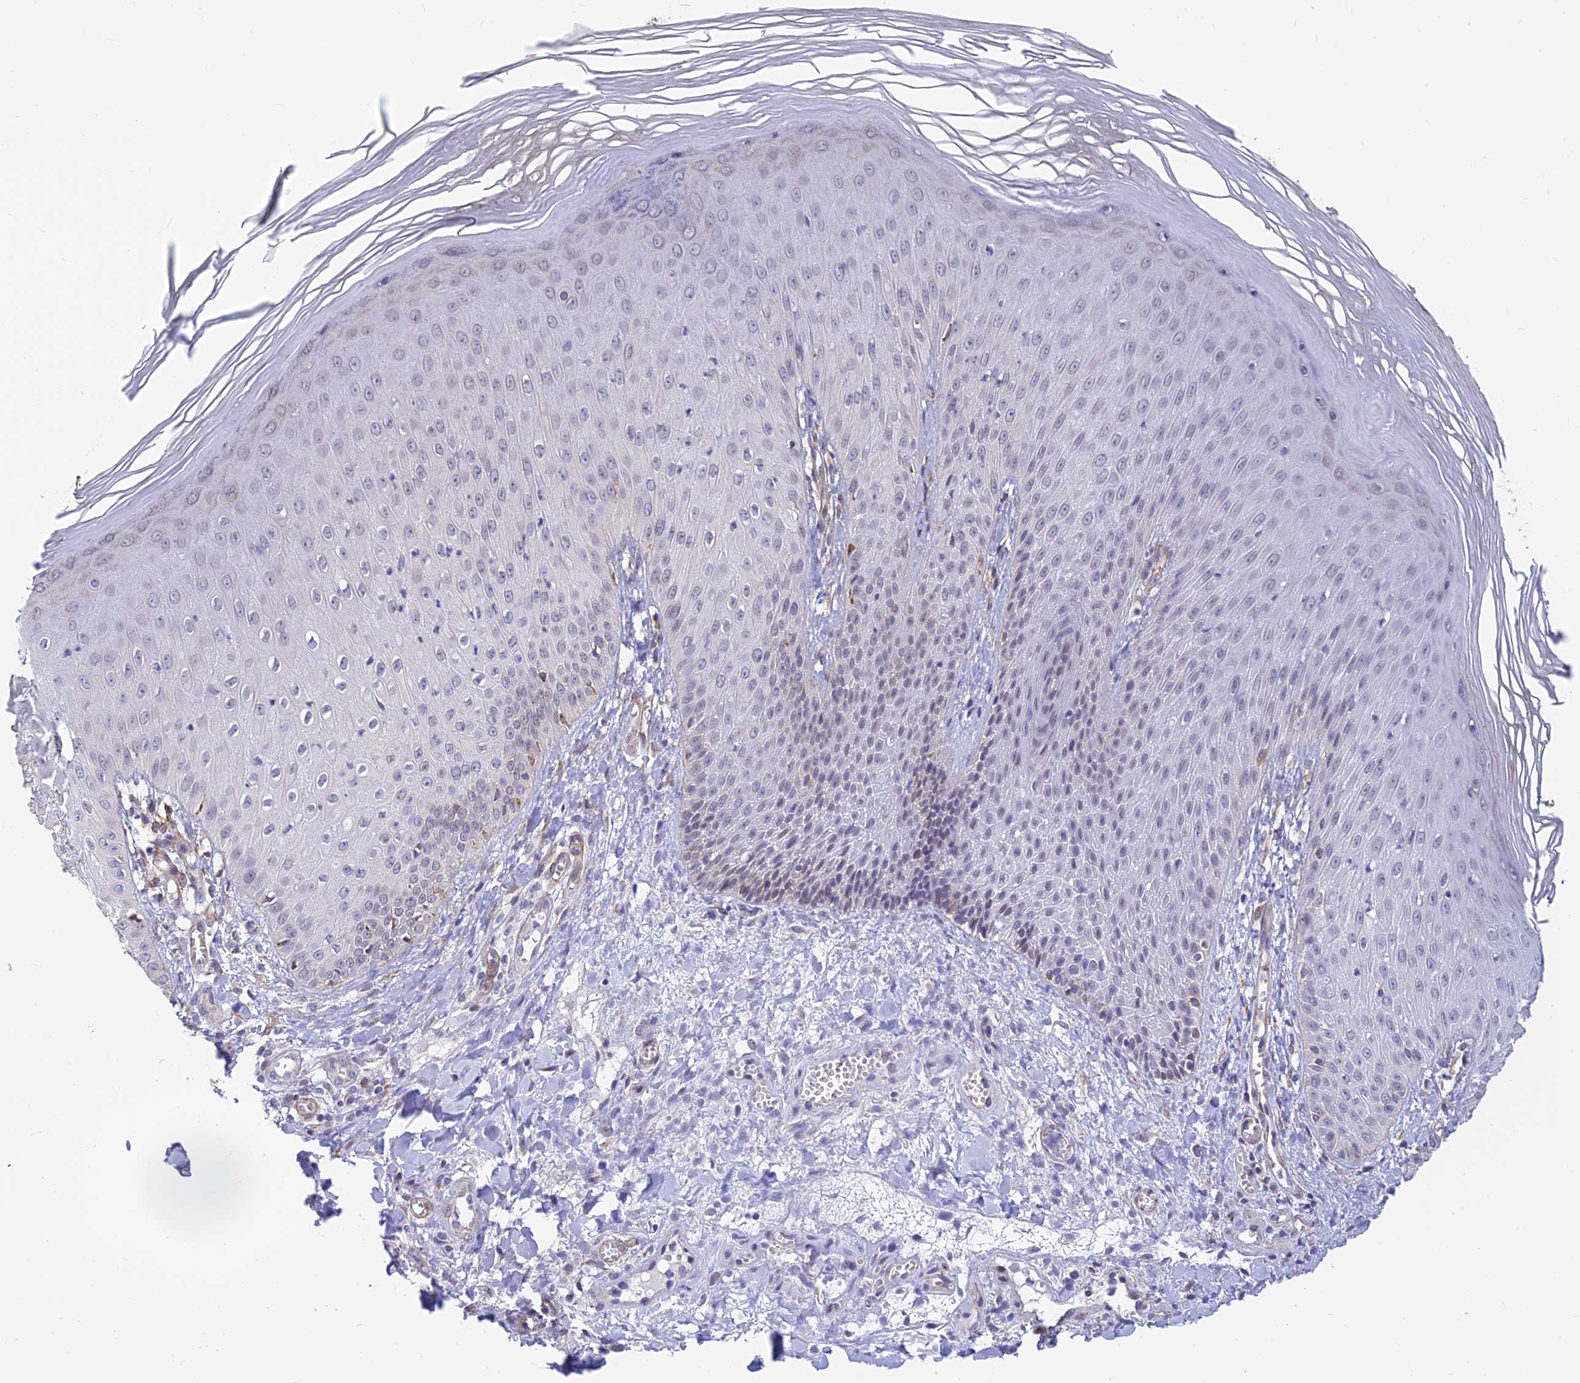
{"staining": {"intensity": "negative", "quantity": "none", "location": "none"}, "tissue": "skin", "cell_type": "Epidermal cells", "image_type": "normal", "snomed": [{"axis": "morphology", "description": "Normal tissue, NOS"}, {"axis": "morphology", "description": "Inflammation, NOS"}, {"axis": "topography", "description": "Soft tissue"}, {"axis": "topography", "description": "Anal"}], "caption": "Immunohistochemistry (IHC) histopathology image of unremarkable skin stained for a protein (brown), which exhibits no expression in epidermal cells.", "gene": "ALDH1L2", "patient": {"sex": "female", "age": 15}}